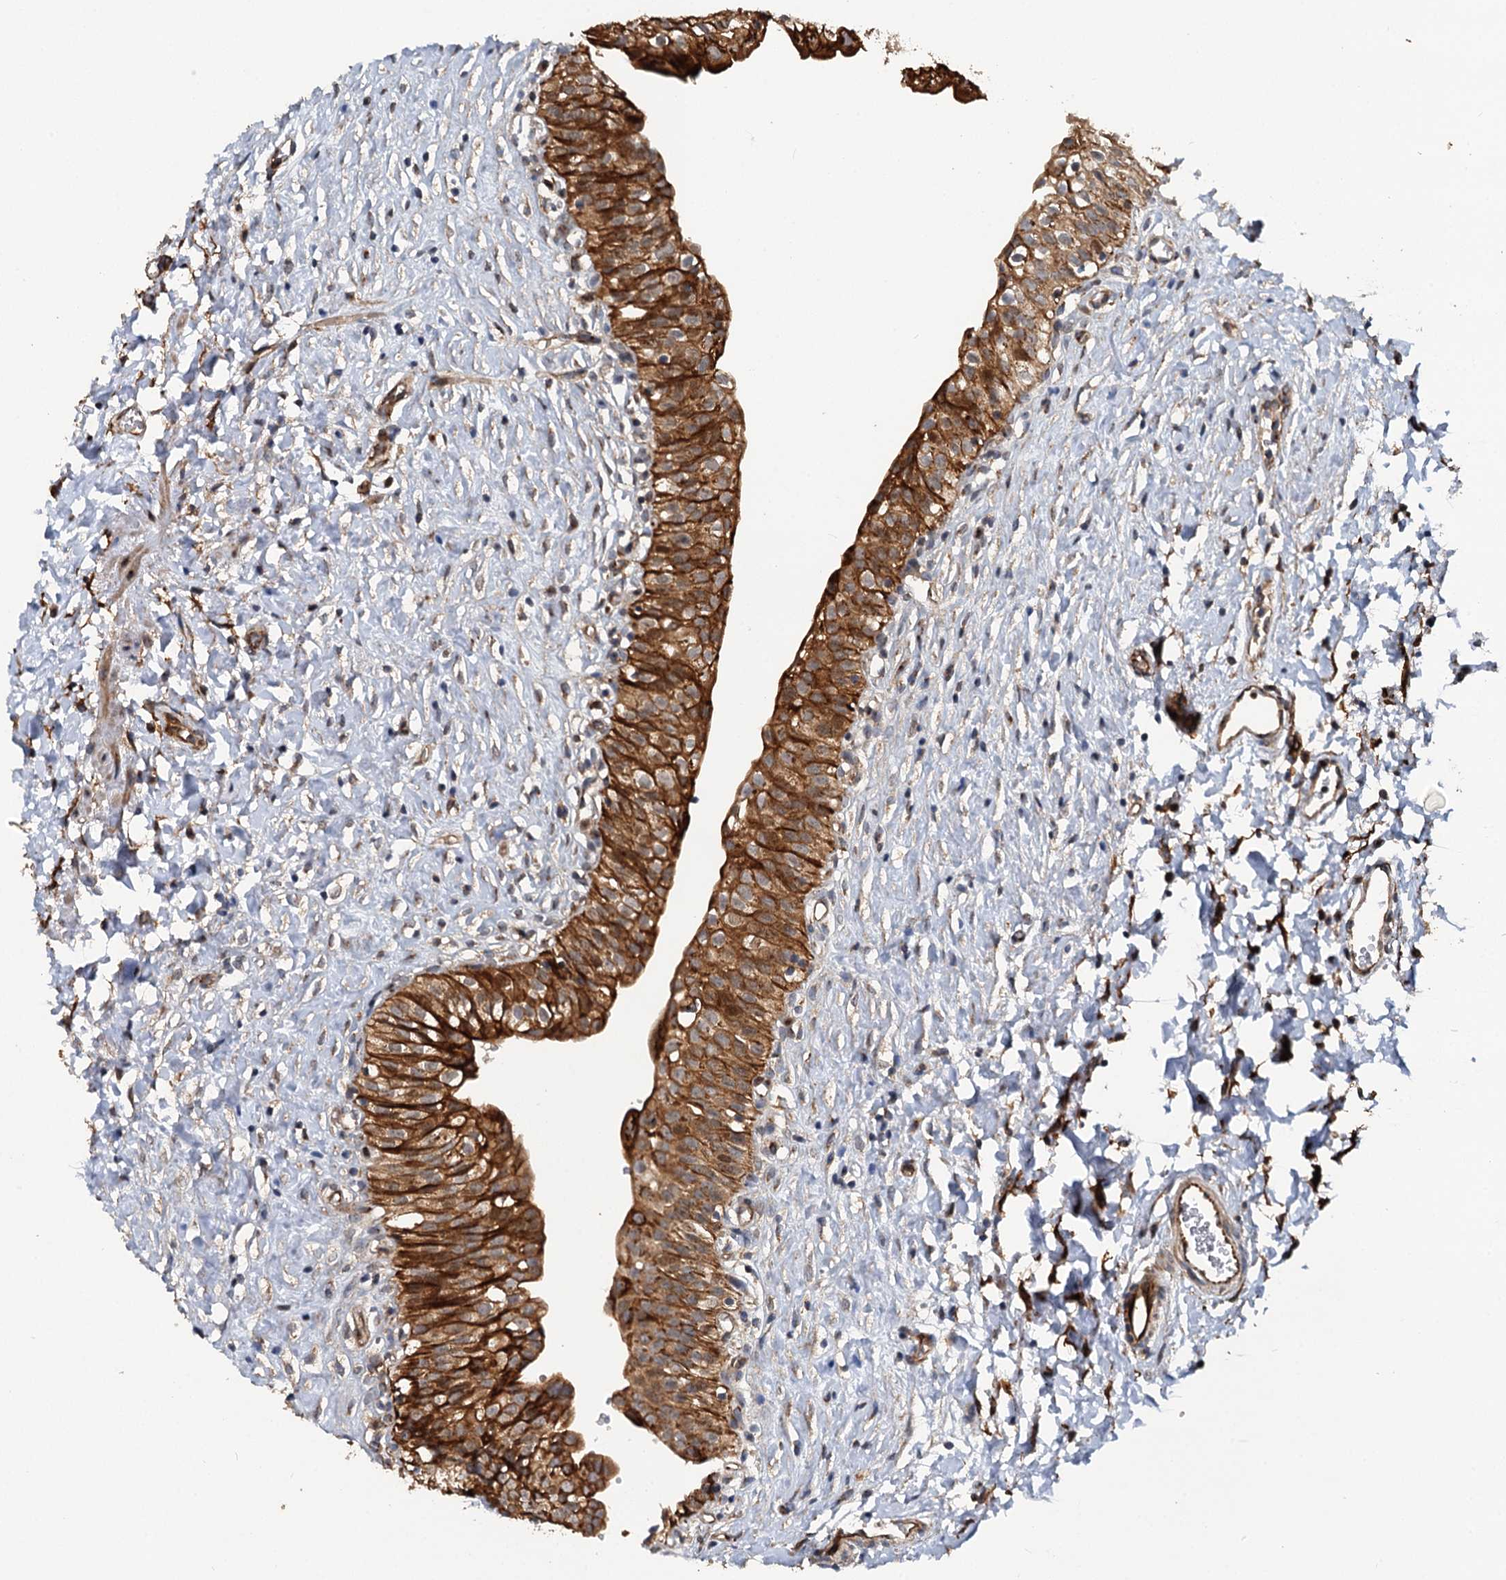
{"staining": {"intensity": "strong", "quantity": ">75%", "location": "cytoplasmic/membranous"}, "tissue": "urinary bladder", "cell_type": "Urothelial cells", "image_type": "normal", "snomed": [{"axis": "morphology", "description": "Normal tissue, NOS"}, {"axis": "topography", "description": "Urinary bladder"}], "caption": "High-power microscopy captured an IHC histopathology image of benign urinary bladder, revealing strong cytoplasmic/membranous positivity in about >75% of urothelial cells.", "gene": "LRRK2", "patient": {"sex": "male", "age": 51}}